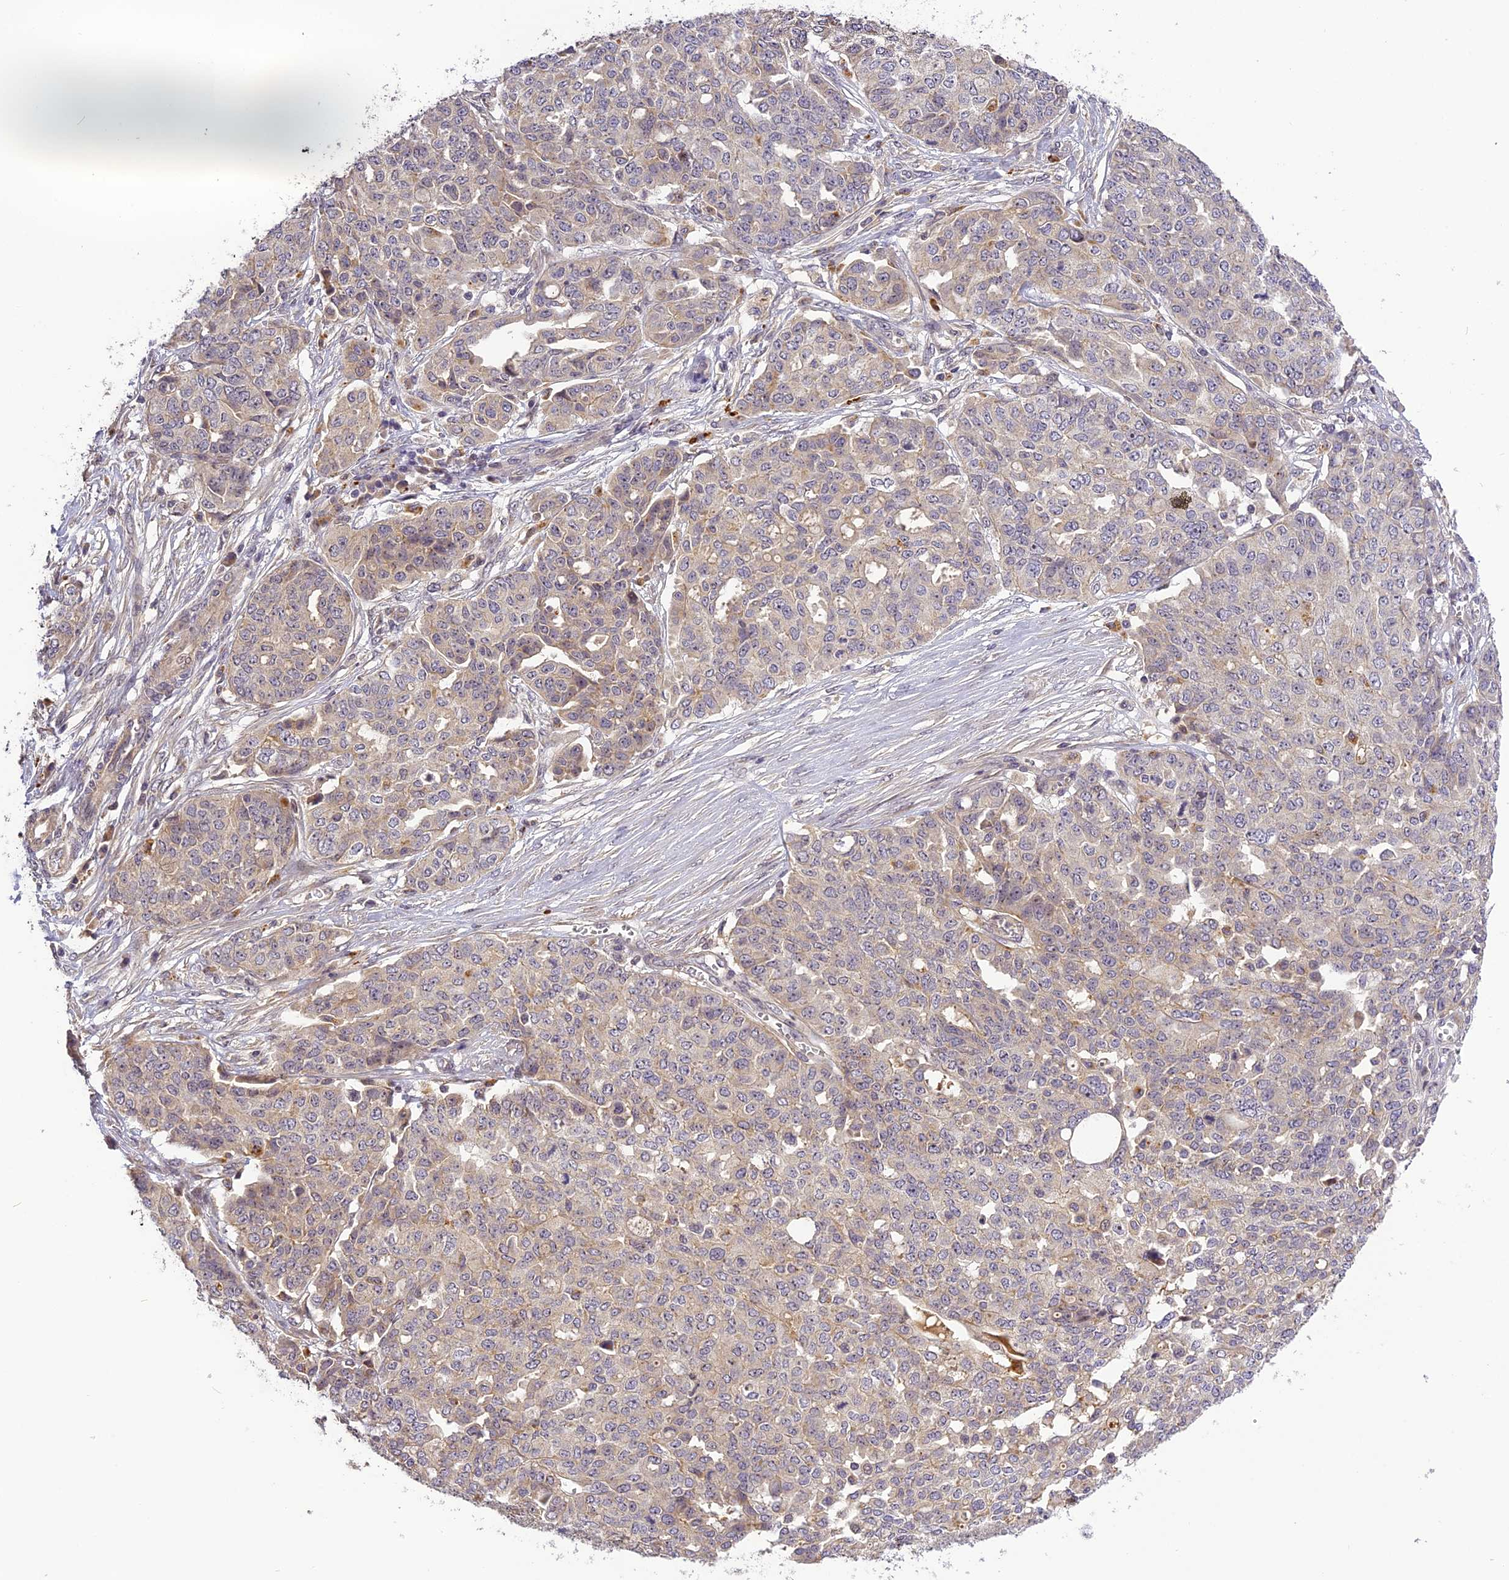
{"staining": {"intensity": "negative", "quantity": "none", "location": "none"}, "tissue": "ovarian cancer", "cell_type": "Tumor cells", "image_type": "cancer", "snomed": [{"axis": "morphology", "description": "Cystadenocarcinoma, serous, NOS"}, {"axis": "topography", "description": "Soft tissue"}, {"axis": "topography", "description": "Ovary"}], "caption": "Immunohistochemistry photomicrograph of neoplastic tissue: ovarian cancer stained with DAB (3,3'-diaminobenzidine) demonstrates no significant protein positivity in tumor cells.", "gene": "FNIP2", "patient": {"sex": "female", "age": 57}}